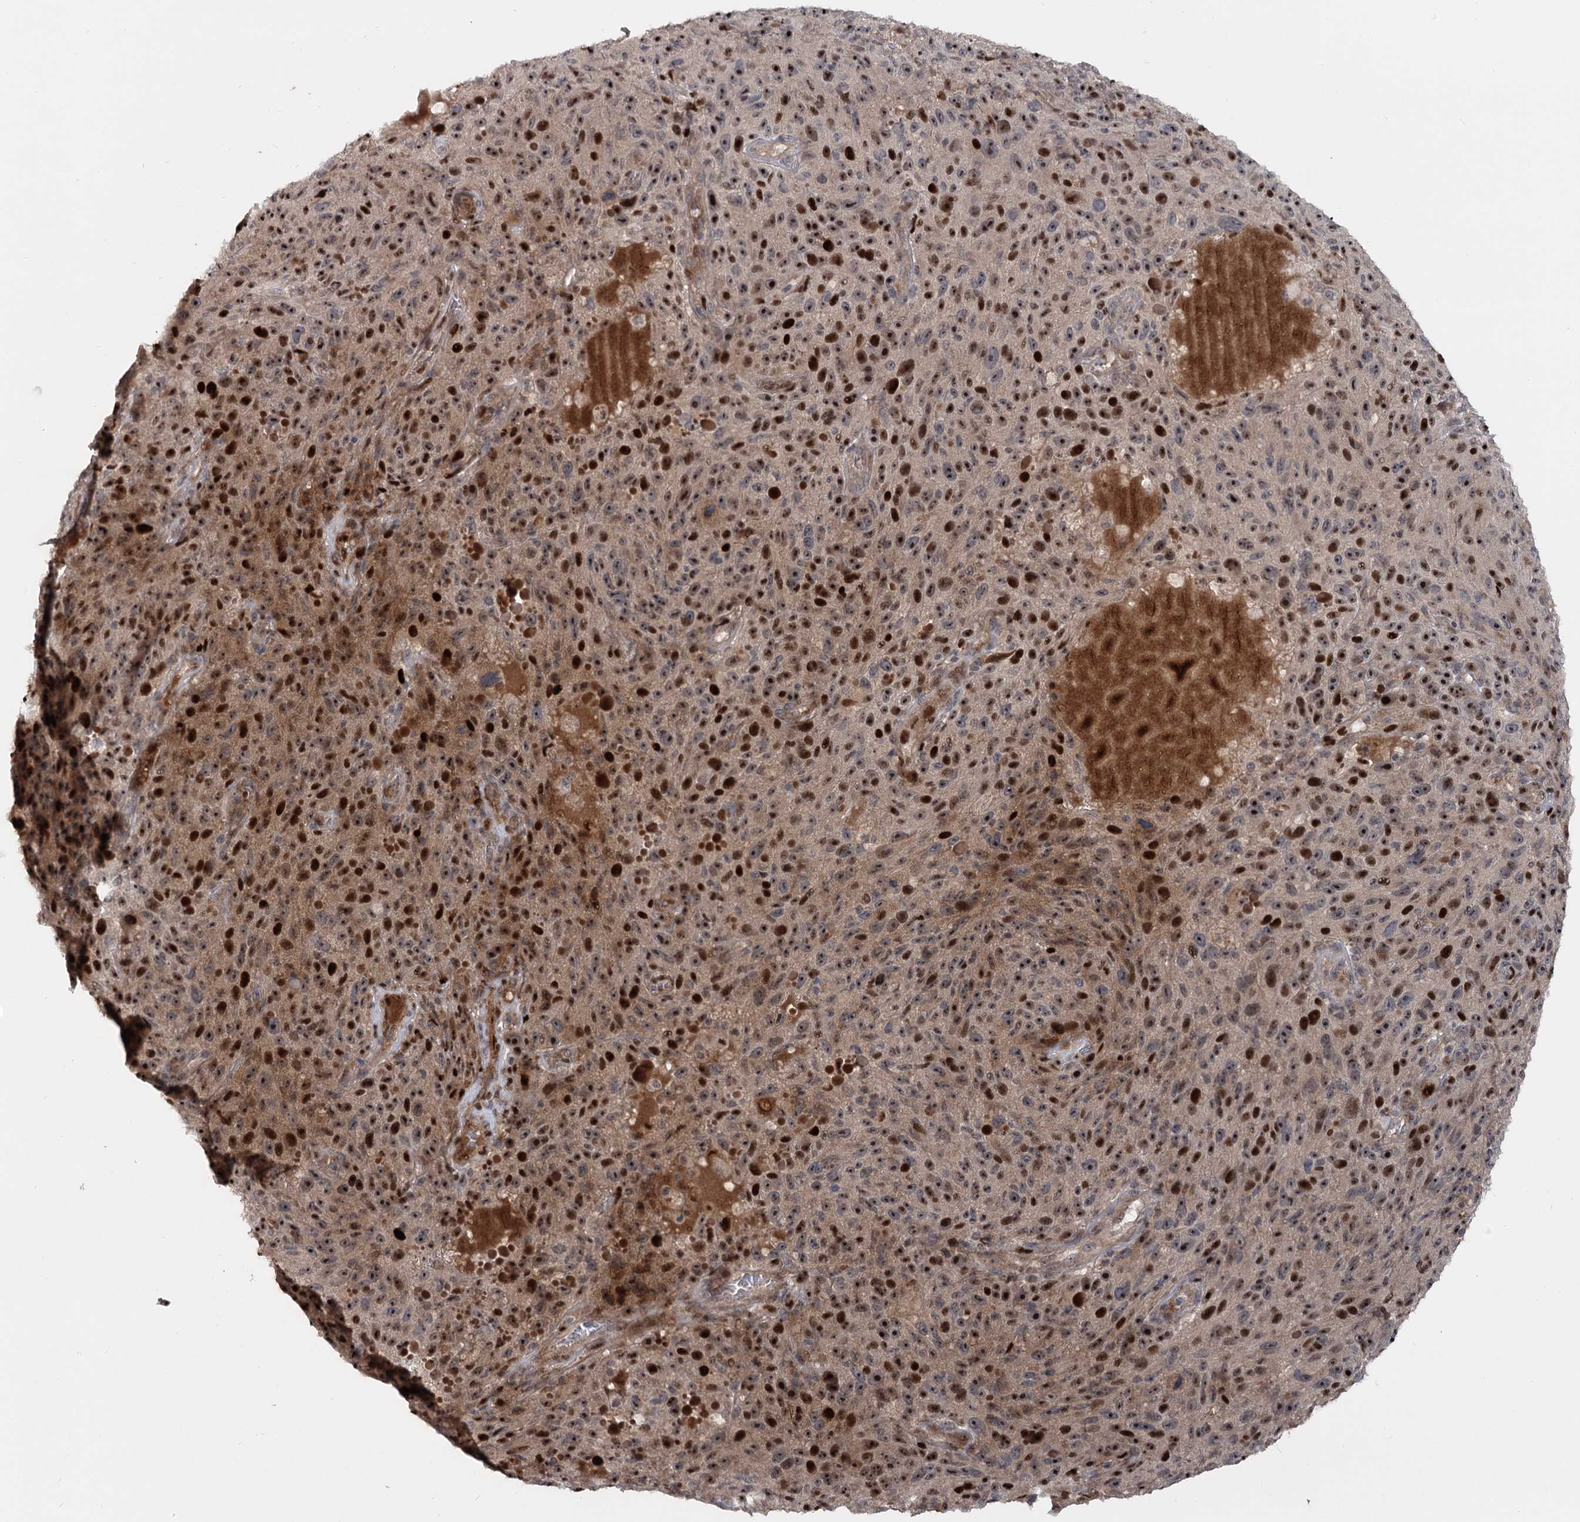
{"staining": {"intensity": "strong", "quantity": "25%-75%", "location": "nuclear"}, "tissue": "melanoma", "cell_type": "Tumor cells", "image_type": "cancer", "snomed": [{"axis": "morphology", "description": "Malignant melanoma, NOS"}, {"axis": "topography", "description": "Skin"}], "caption": "High-power microscopy captured an immunohistochemistry (IHC) histopathology image of malignant melanoma, revealing strong nuclear positivity in about 25%-75% of tumor cells.", "gene": "PIK3C2A", "patient": {"sex": "female", "age": 82}}